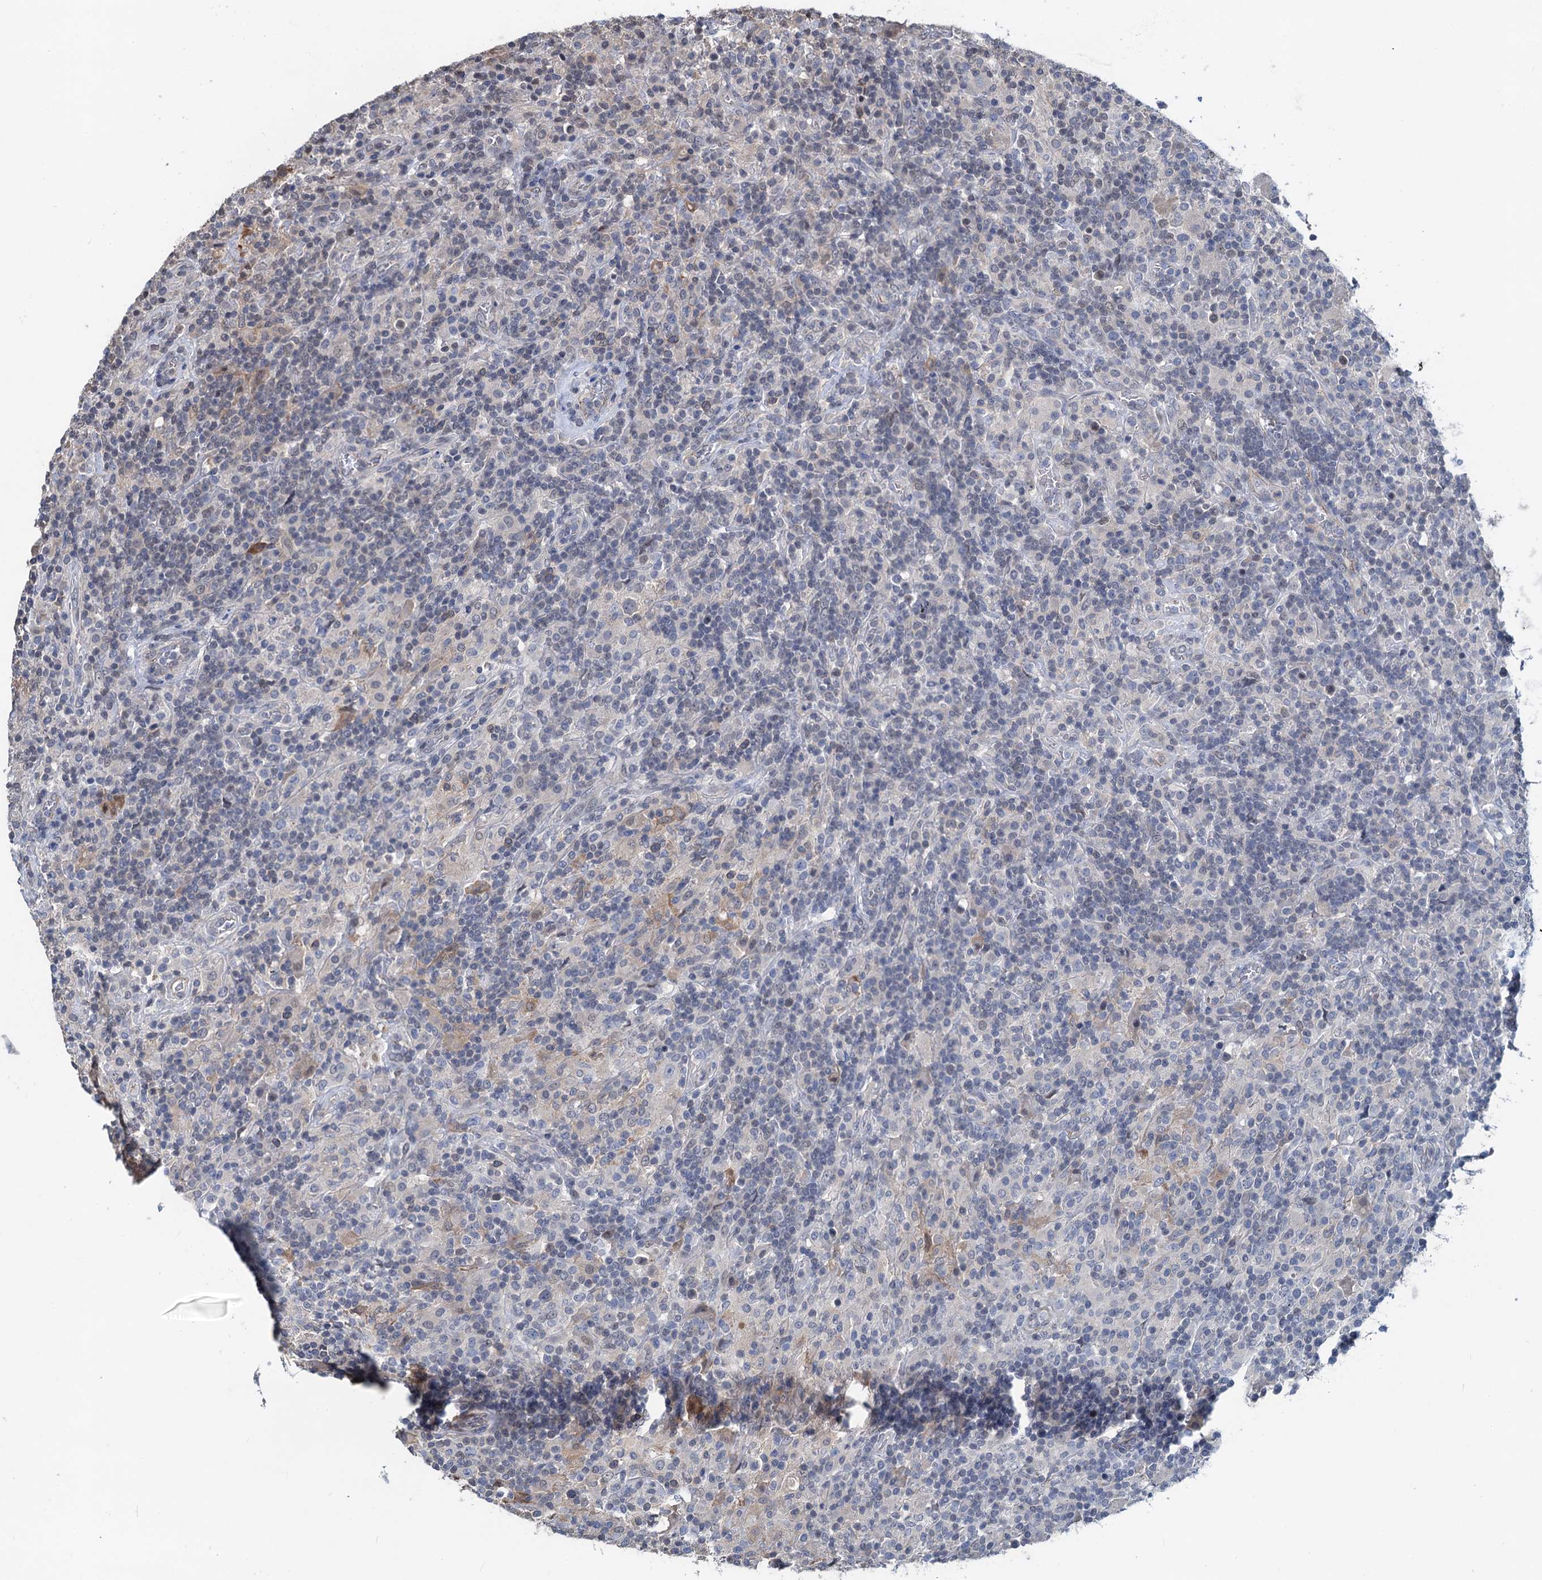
{"staining": {"intensity": "negative", "quantity": "none", "location": "none"}, "tissue": "lymphoma", "cell_type": "Tumor cells", "image_type": "cancer", "snomed": [{"axis": "morphology", "description": "Hodgkin's disease, NOS"}, {"axis": "topography", "description": "Lymph node"}], "caption": "Hodgkin's disease stained for a protein using immunohistochemistry (IHC) exhibits no expression tumor cells.", "gene": "RTKN2", "patient": {"sex": "male", "age": 70}}